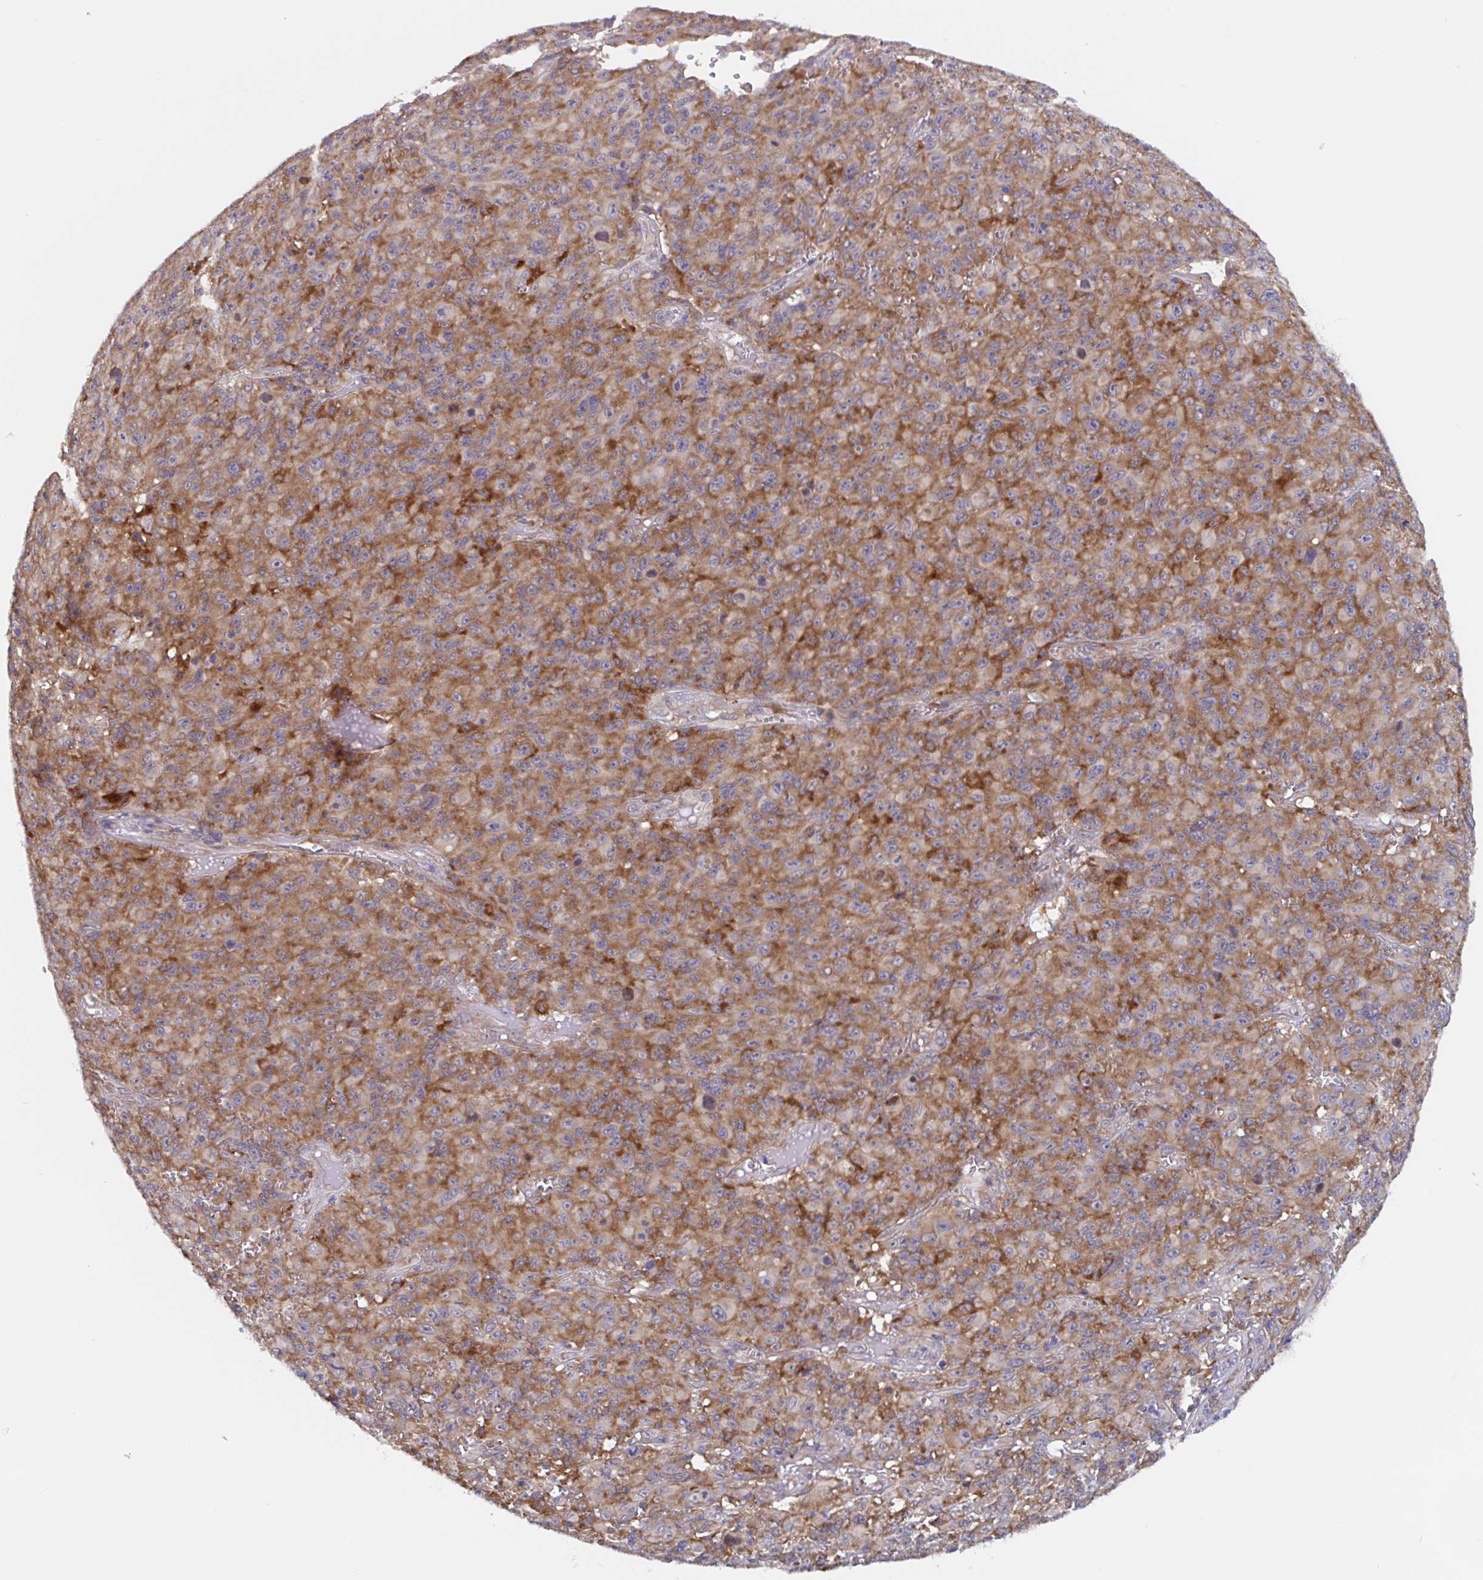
{"staining": {"intensity": "strong", "quantity": ">75%", "location": "cytoplasmic/membranous"}, "tissue": "melanoma", "cell_type": "Tumor cells", "image_type": "cancer", "snomed": [{"axis": "morphology", "description": "Malignant melanoma, NOS"}, {"axis": "topography", "description": "Skin"}], "caption": "A histopathology image showing strong cytoplasmic/membranous staining in approximately >75% of tumor cells in malignant melanoma, as visualized by brown immunohistochemical staining.", "gene": "SNX8", "patient": {"sex": "male", "age": 46}}